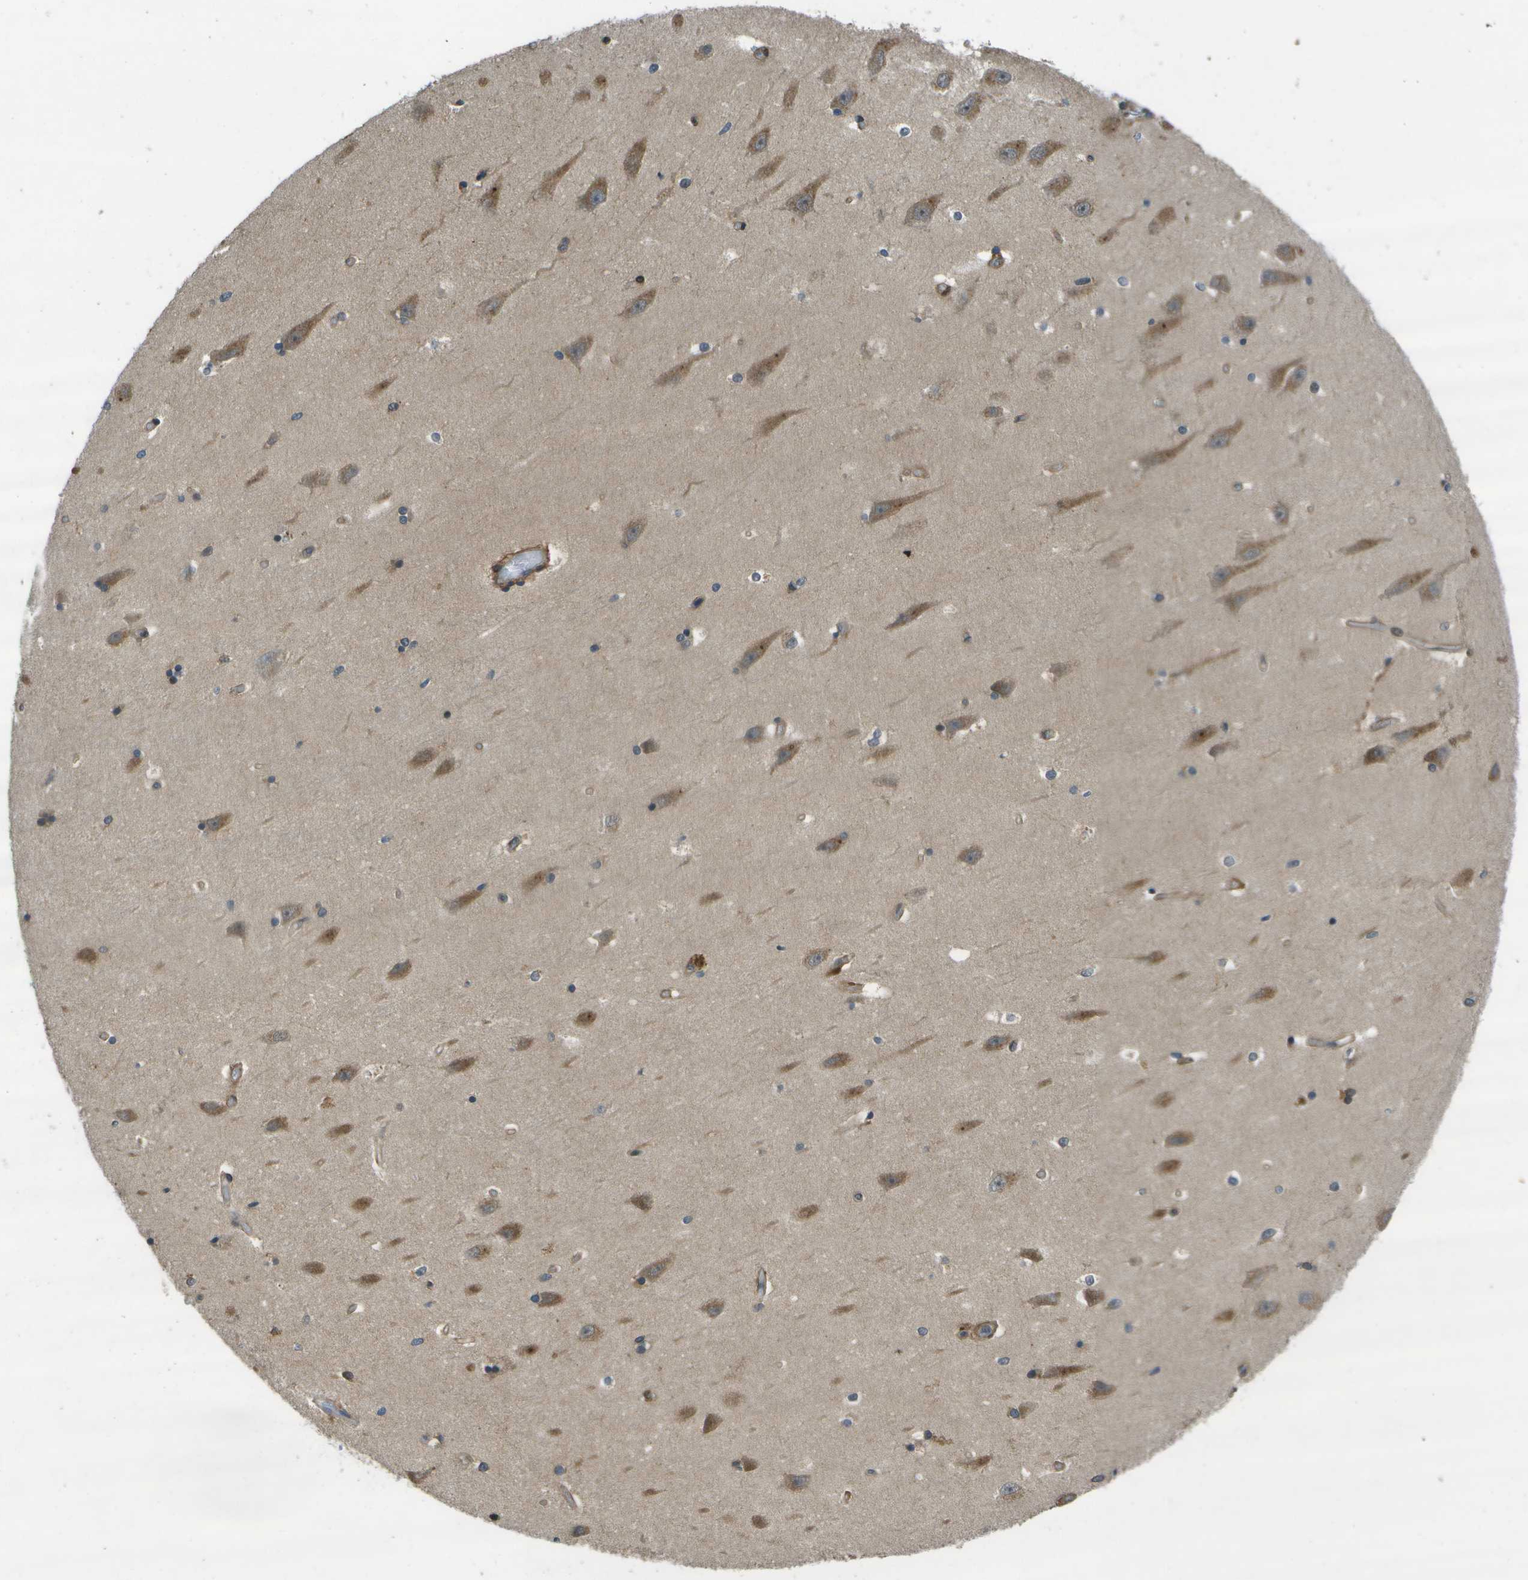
{"staining": {"intensity": "moderate", "quantity": "<25%", "location": "cytoplasmic/membranous"}, "tissue": "hippocampus", "cell_type": "Glial cells", "image_type": "normal", "snomed": [{"axis": "morphology", "description": "Normal tissue, NOS"}, {"axis": "topography", "description": "Hippocampus"}], "caption": "Moderate cytoplasmic/membranous expression is appreciated in about <25% of glial cells in normal hippocampus.", "gene": "GANC", "patient": {"sex": "male", "age": 45}}